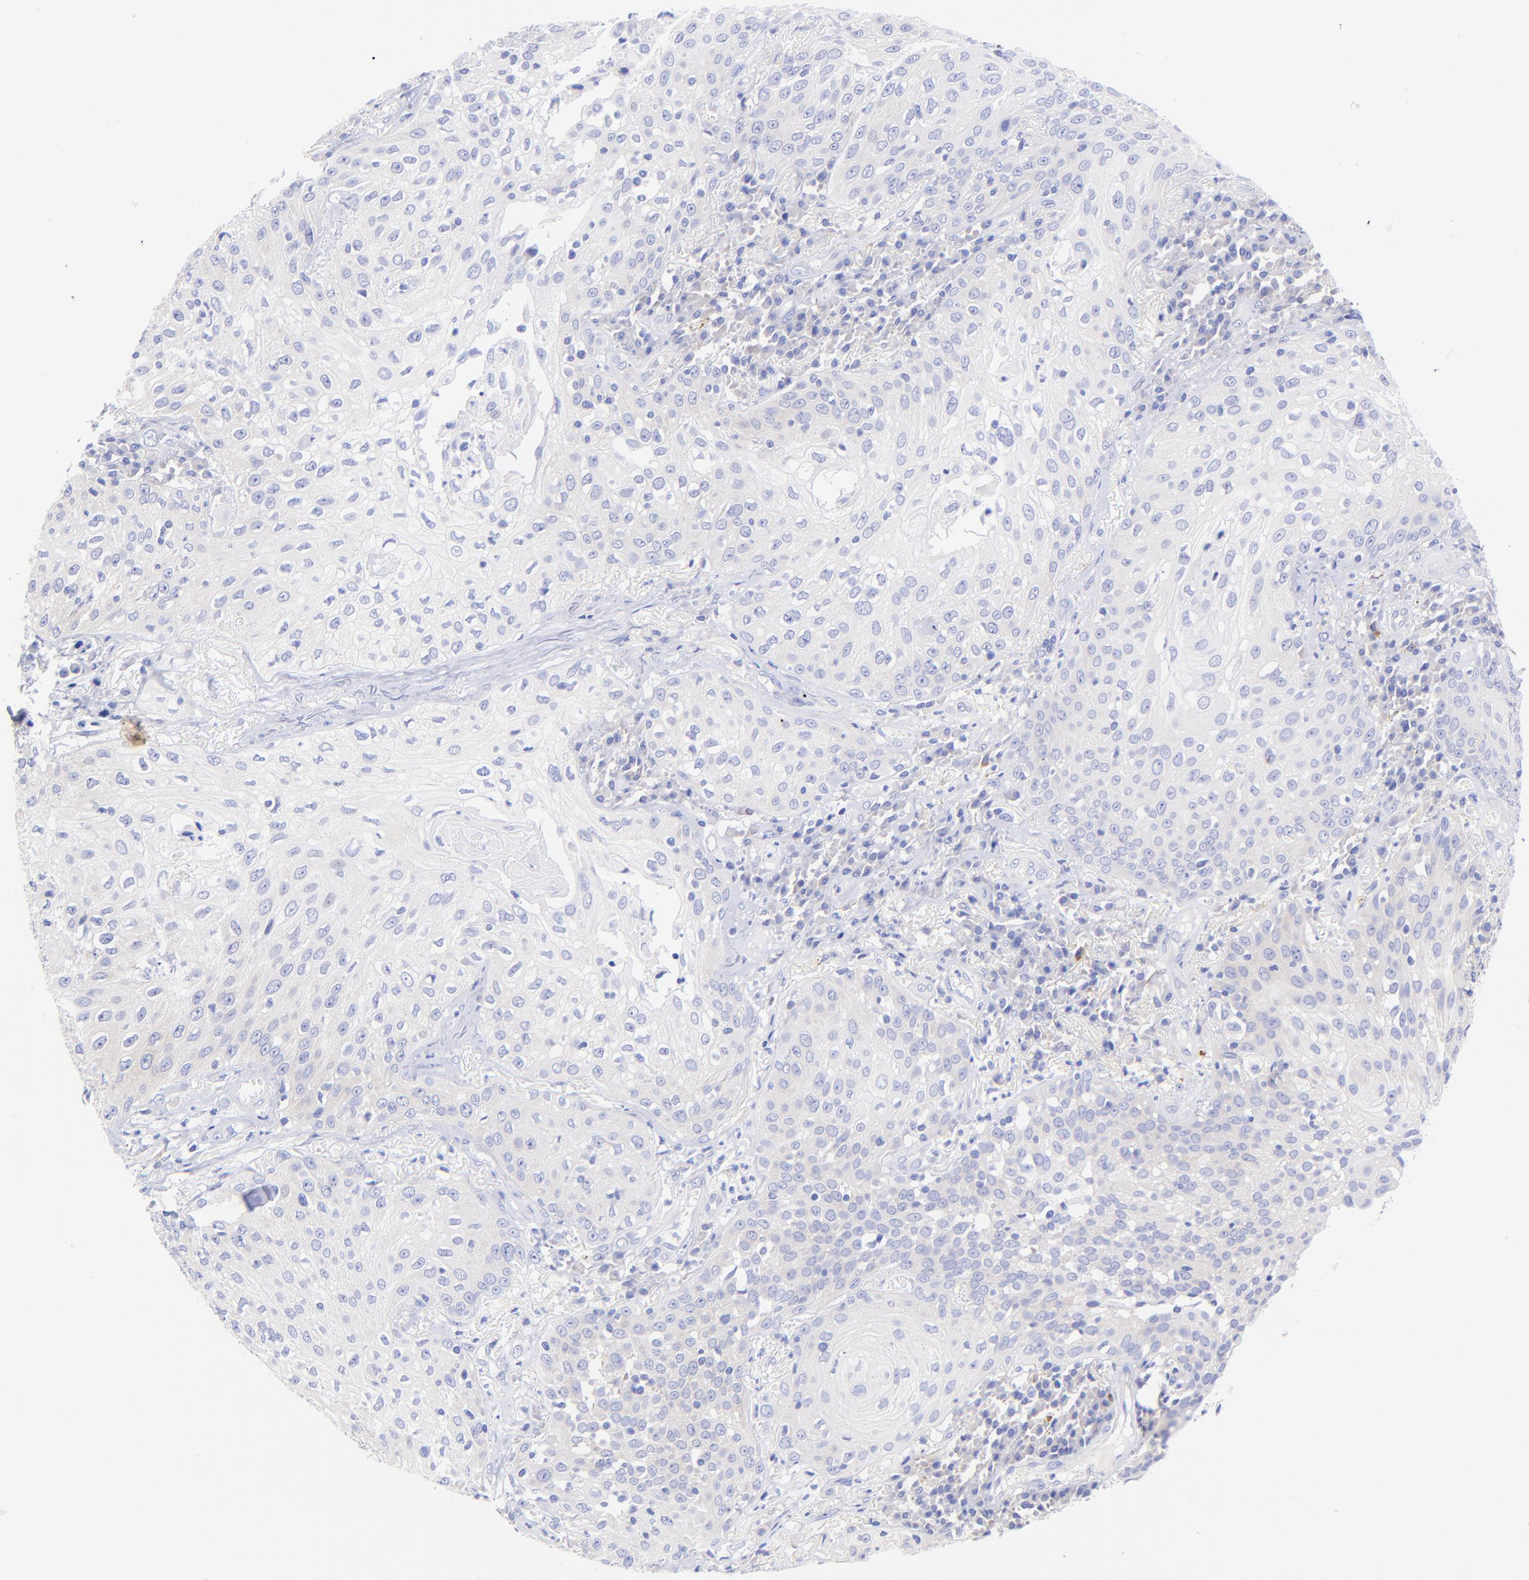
{"staining": {"intensity": "weak", "quantity": "<25%", "location": "cytoplasmic/membranous"}, "tissue": "skin cancer", "cell_type": "Tumor cells", "image_type": "cancer", "snomed": [{"axis": "morphology", "description": "Squamous cell carcinoma, NOS"}, {"axis": "topography", "description": "Skin"}], "caption": "This is an immunohistochemistry photomicrograph of squamous cell carcinoma (skin). There is no positivity in tumor cells.", "gene": "GPHN", "patient": {"sex": "male", "age": 65}}